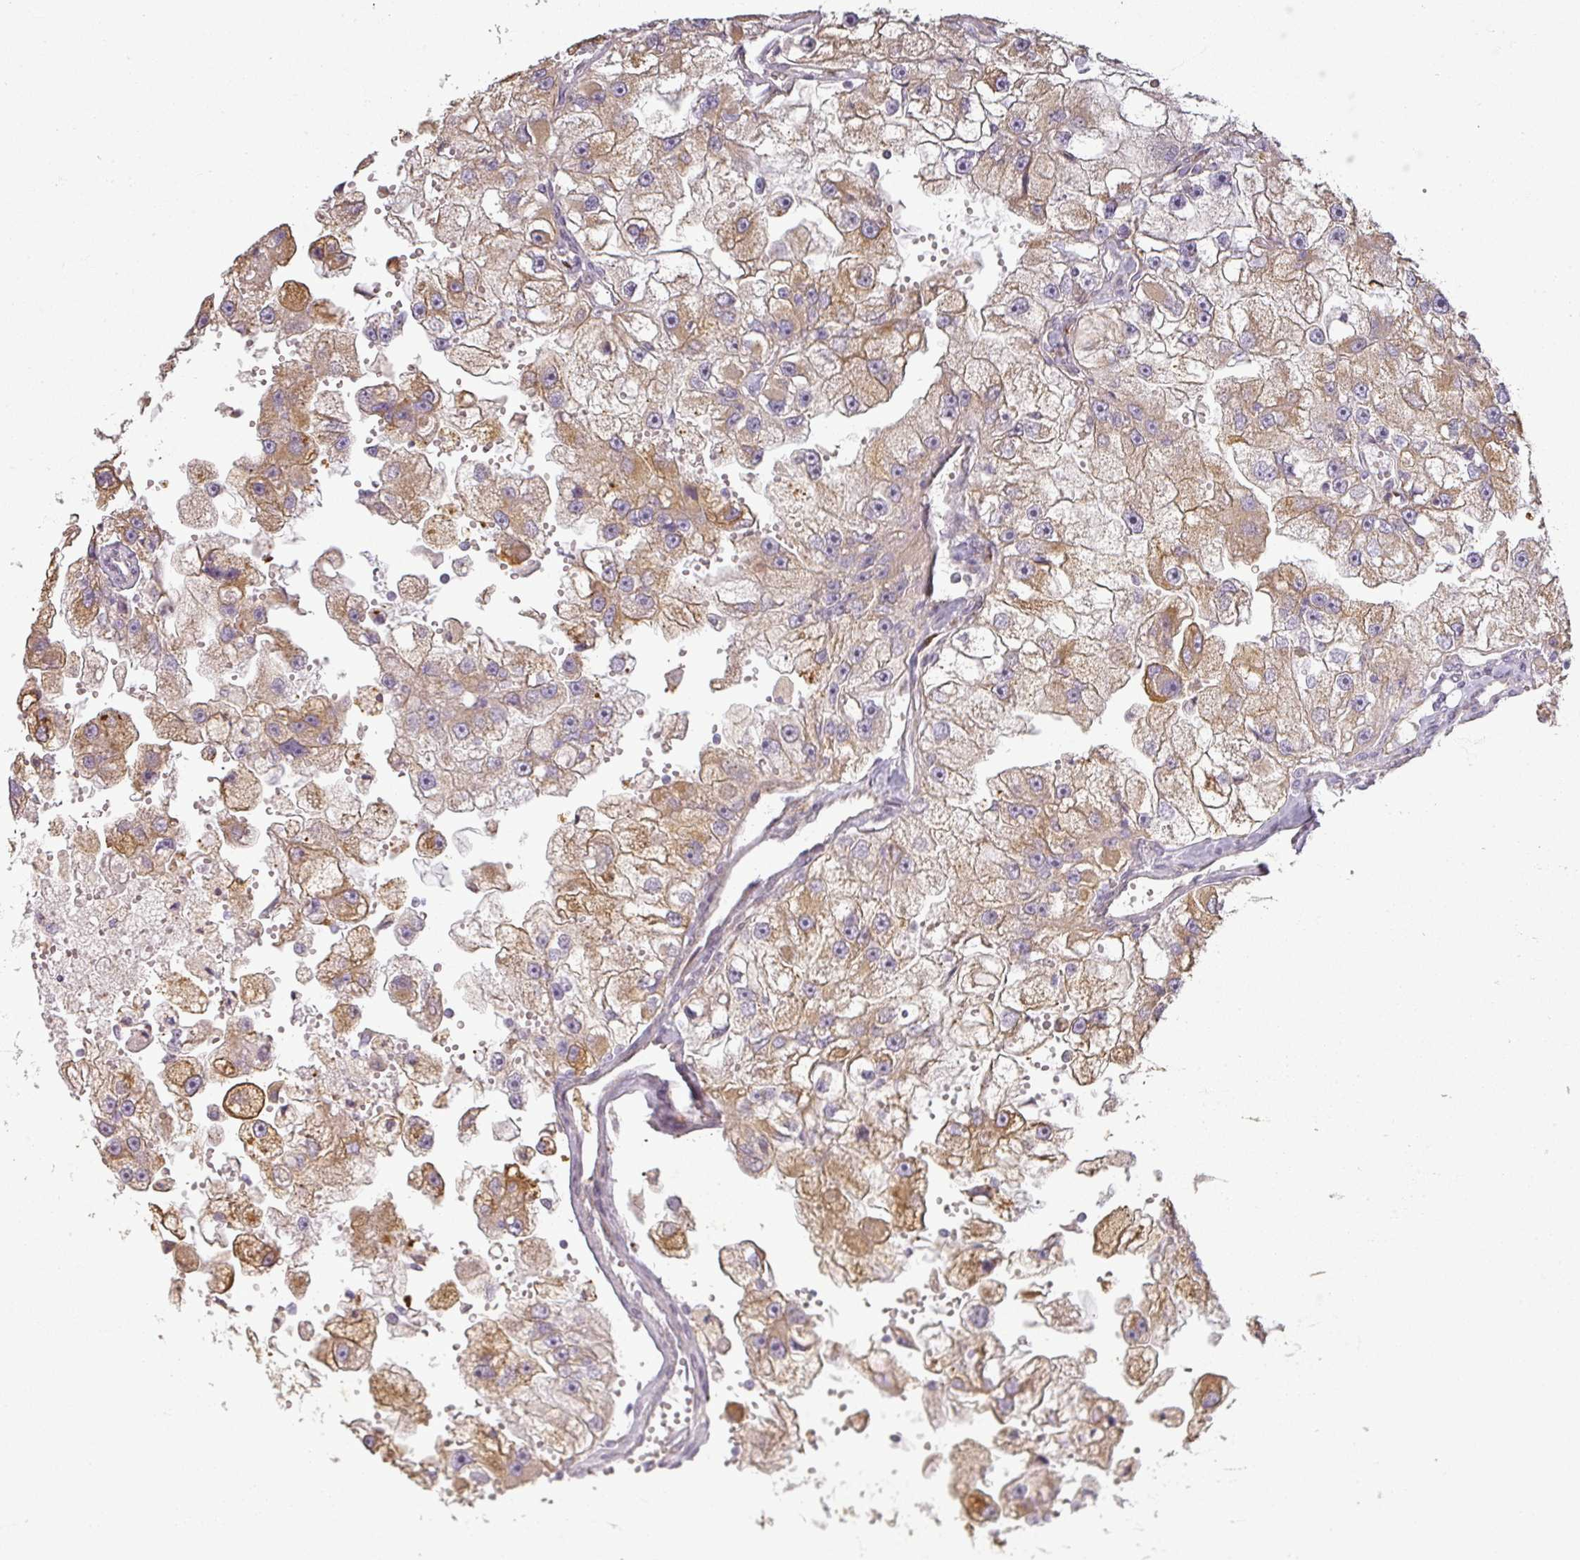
{"staining": {"intensity": "moderate", "quantity": ">75%", "location": "cytoplasmic/membranous"}, "tissue": "renal cancer", "cell_type": "Tumor cells", "image_type": "cancer", "snomed": [{"axis": "morphology", "description": "Adenocarcinoma, NOS"}, {"axis": "topography", "description": "Kidney"}], "caption": "Immunohistochemistry micrograph of neoplastic tissue: adenocarcinoma (renal) stained using IHC displays medium levels of moderate protein expression localized specifically in the cytoplasmic/membranous of tumor cells, appearing as a cytoplasmic/membranous brown color.", "gene": "CCDC144A", "patient": {"sex": "male", "age": 63}}